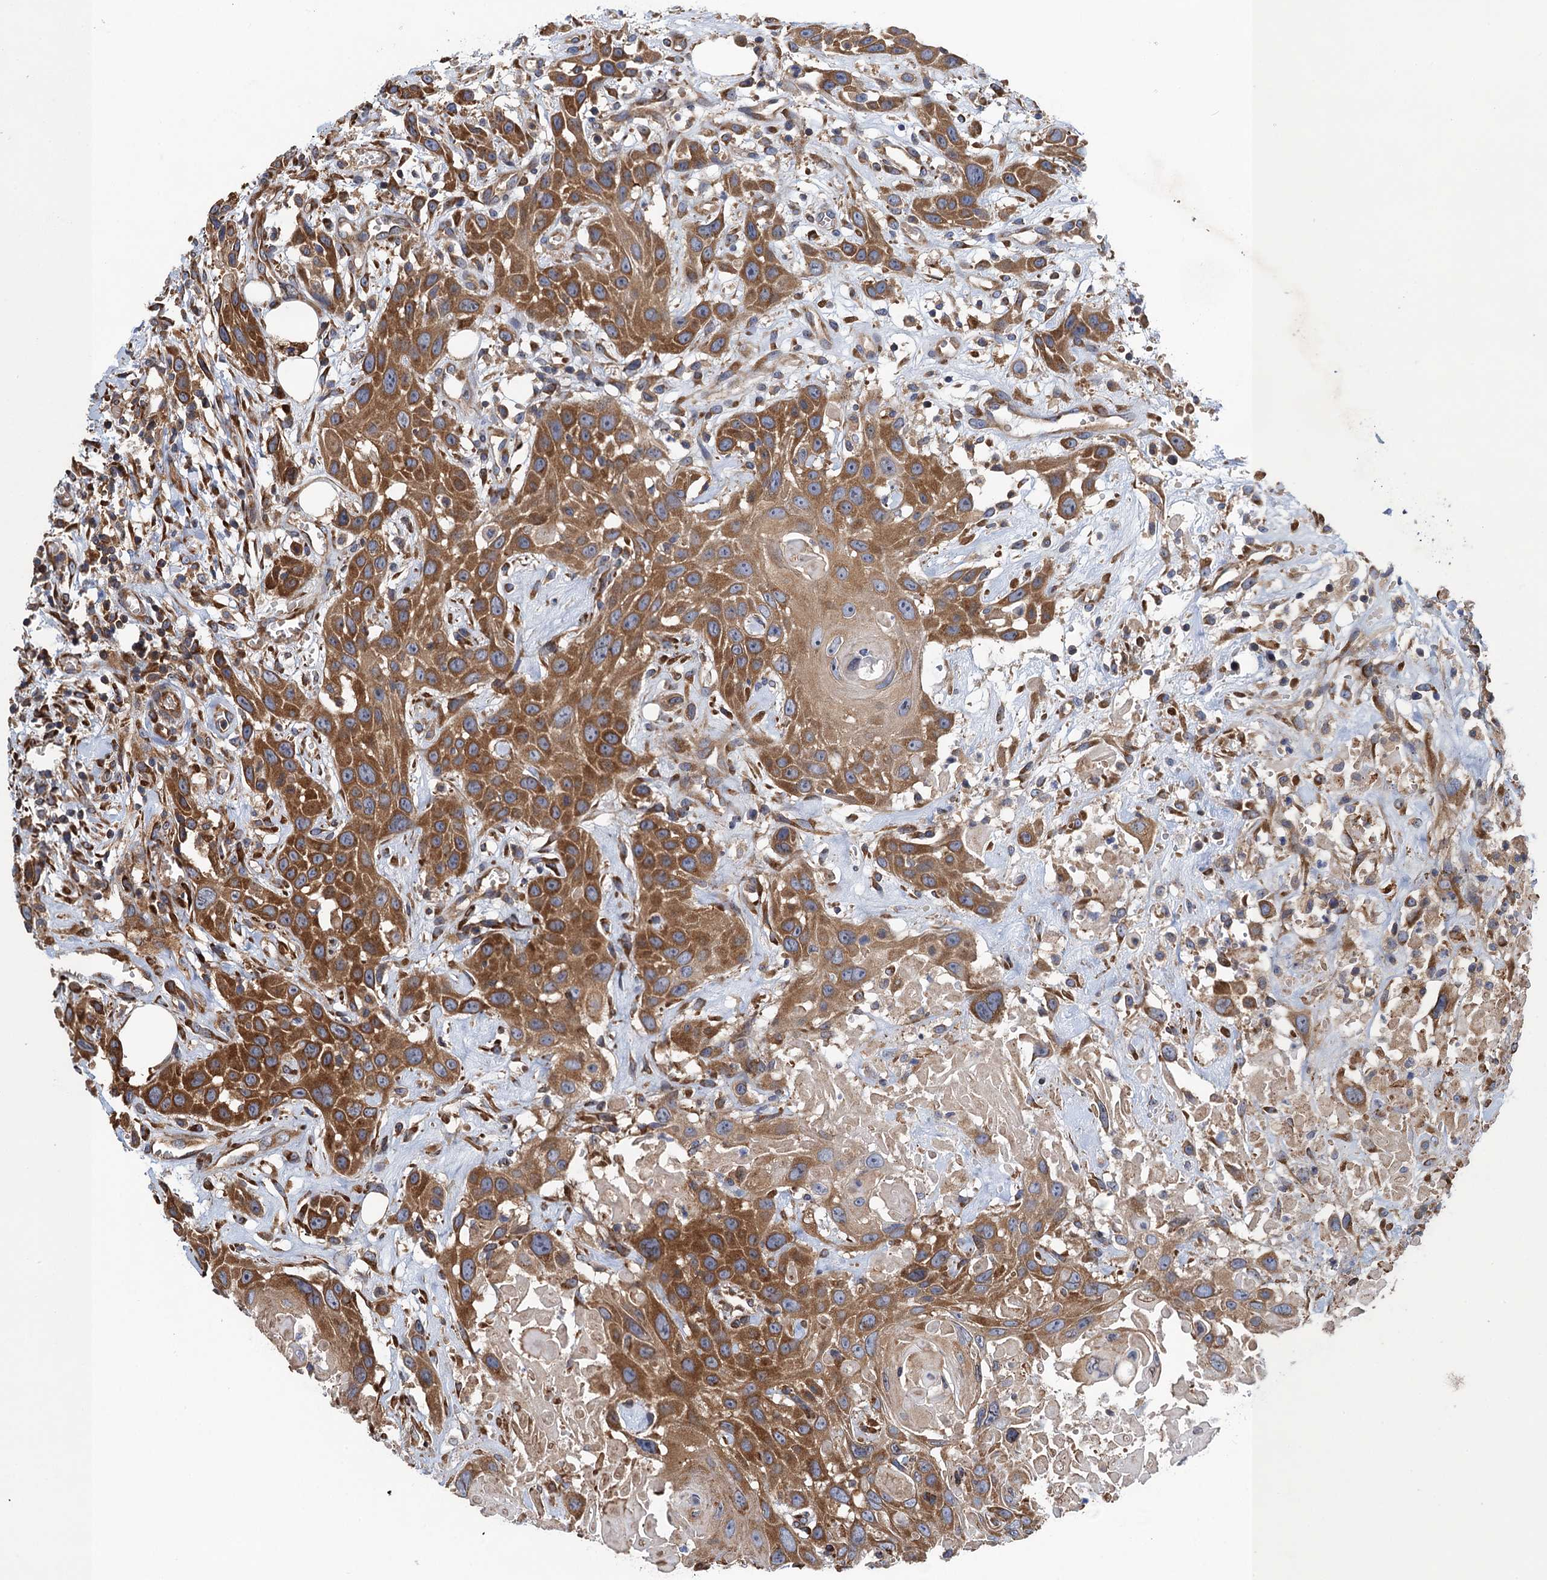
{"staining": {"intensity": "moderate", "quantity": ">75%", "location": "cytoplasmic/membranous"}, "tissue": "head and neck cancer", "cell_type": "Tumor cells", "image_type": "cancer", "snomed": [{"axis": "morphology", "description": "Squamous cell carcinoma, NOS"}, {"axis": "topography", "description": "Head-Neck"}], "caption": "Brown immunohistochemical staining in human head and neck cancer shows moderate cytoplasmic/membranous positivity in about >75% of tumor cells. Immunohistochemistry stains the protein of interest in brown and the nuclei are stained blue.", "gene": "MDM1", "patient": {"sex": "male", "age": 81}}